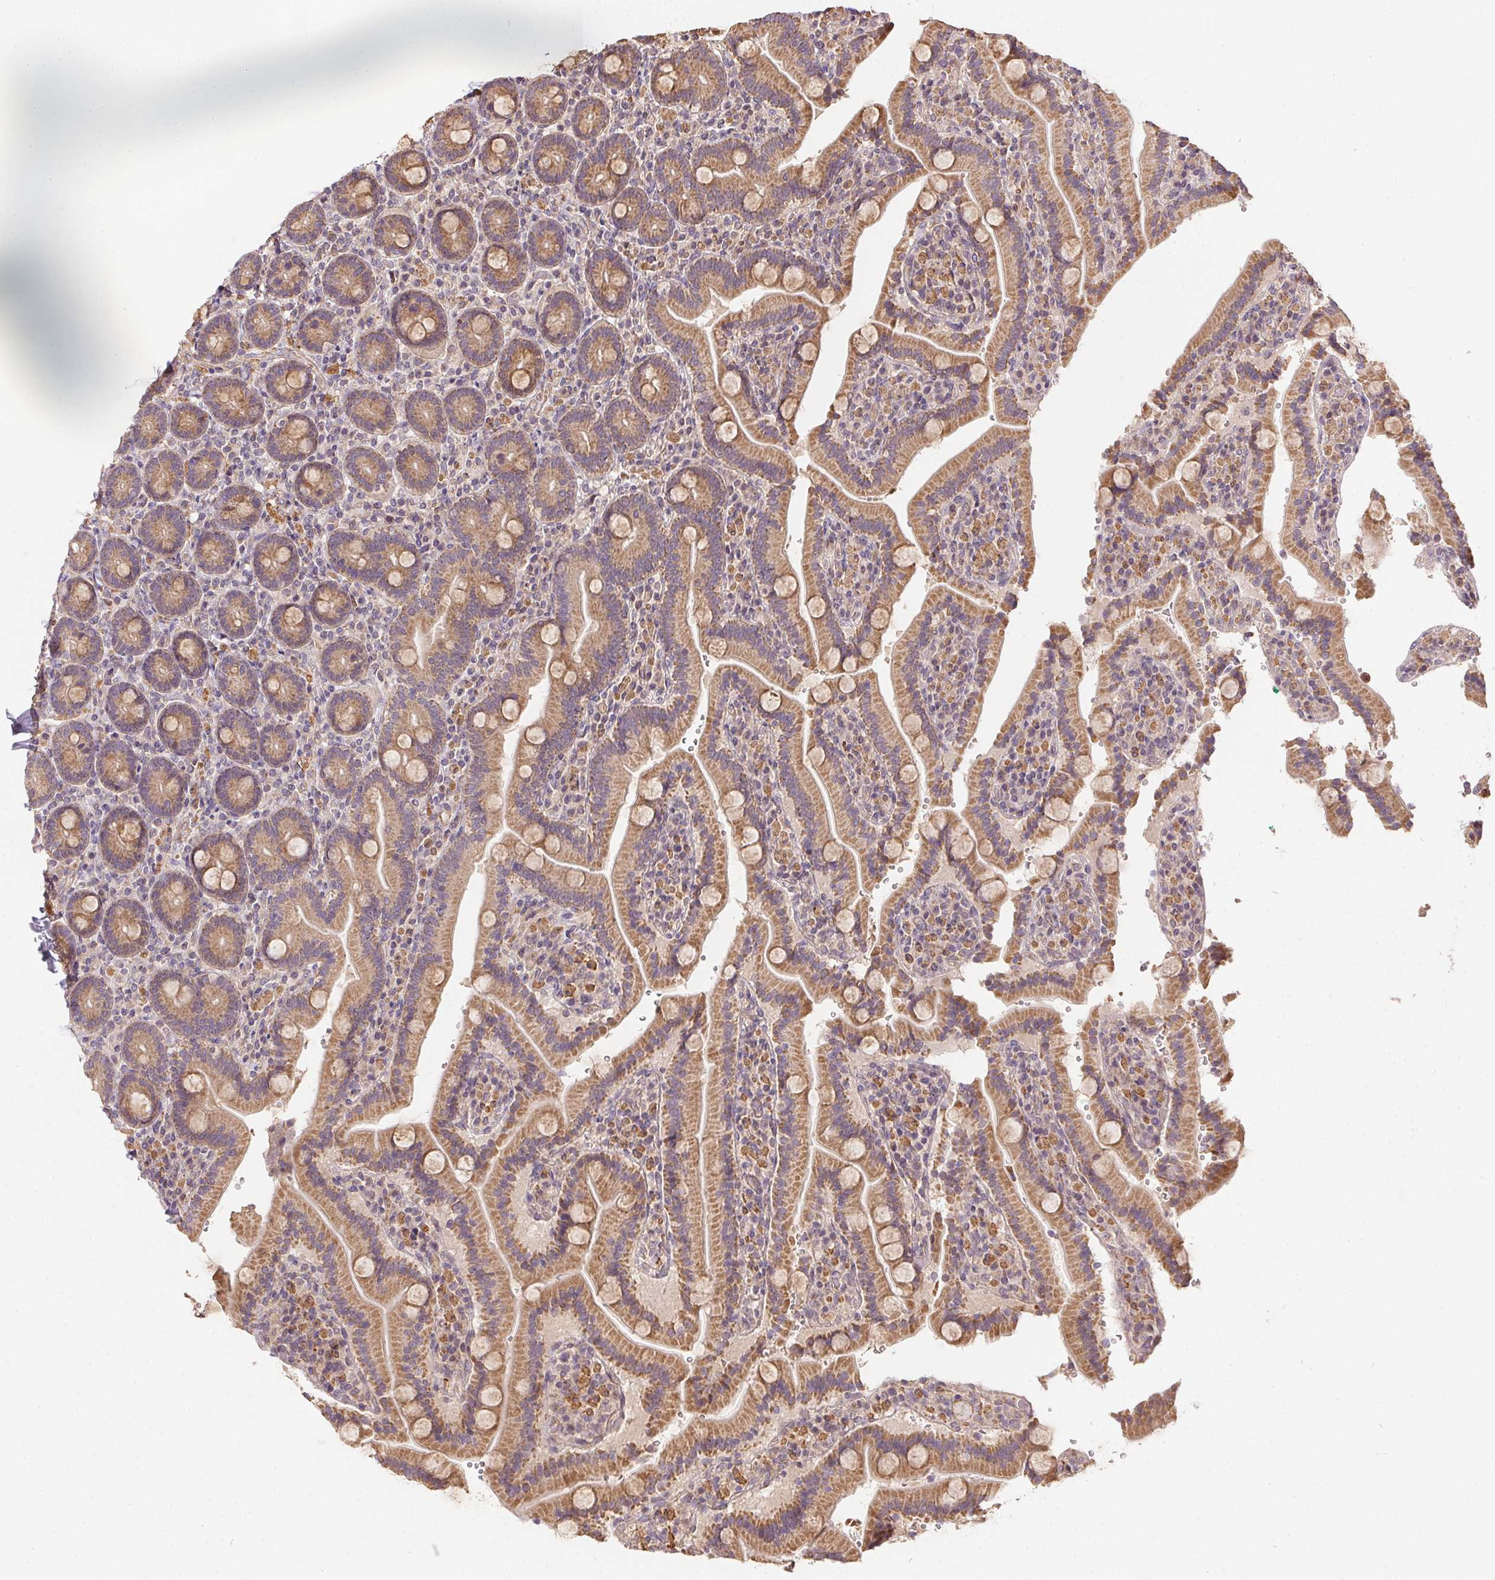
{"staining": {"intensity": "moderate", "quantity": ">75%", "location": "cytoplasmic/membranous"}, "tissue": "duodenum", "cell_type": "Glandular cells", "image_type": "normal", "snomed": [{"axis": "morphology", "description": "Normal tissue, NOS"}, {"axis": "topography", "description": "Duodenum"}], "caption": "DAB immunohistochemical staining of benign duodenum reveals moderate cytoplasmic/membranous protein expression in about >75% of glandular cells.", "gene": "REV3L", "patient": {"sex": "female", "age": 62}}